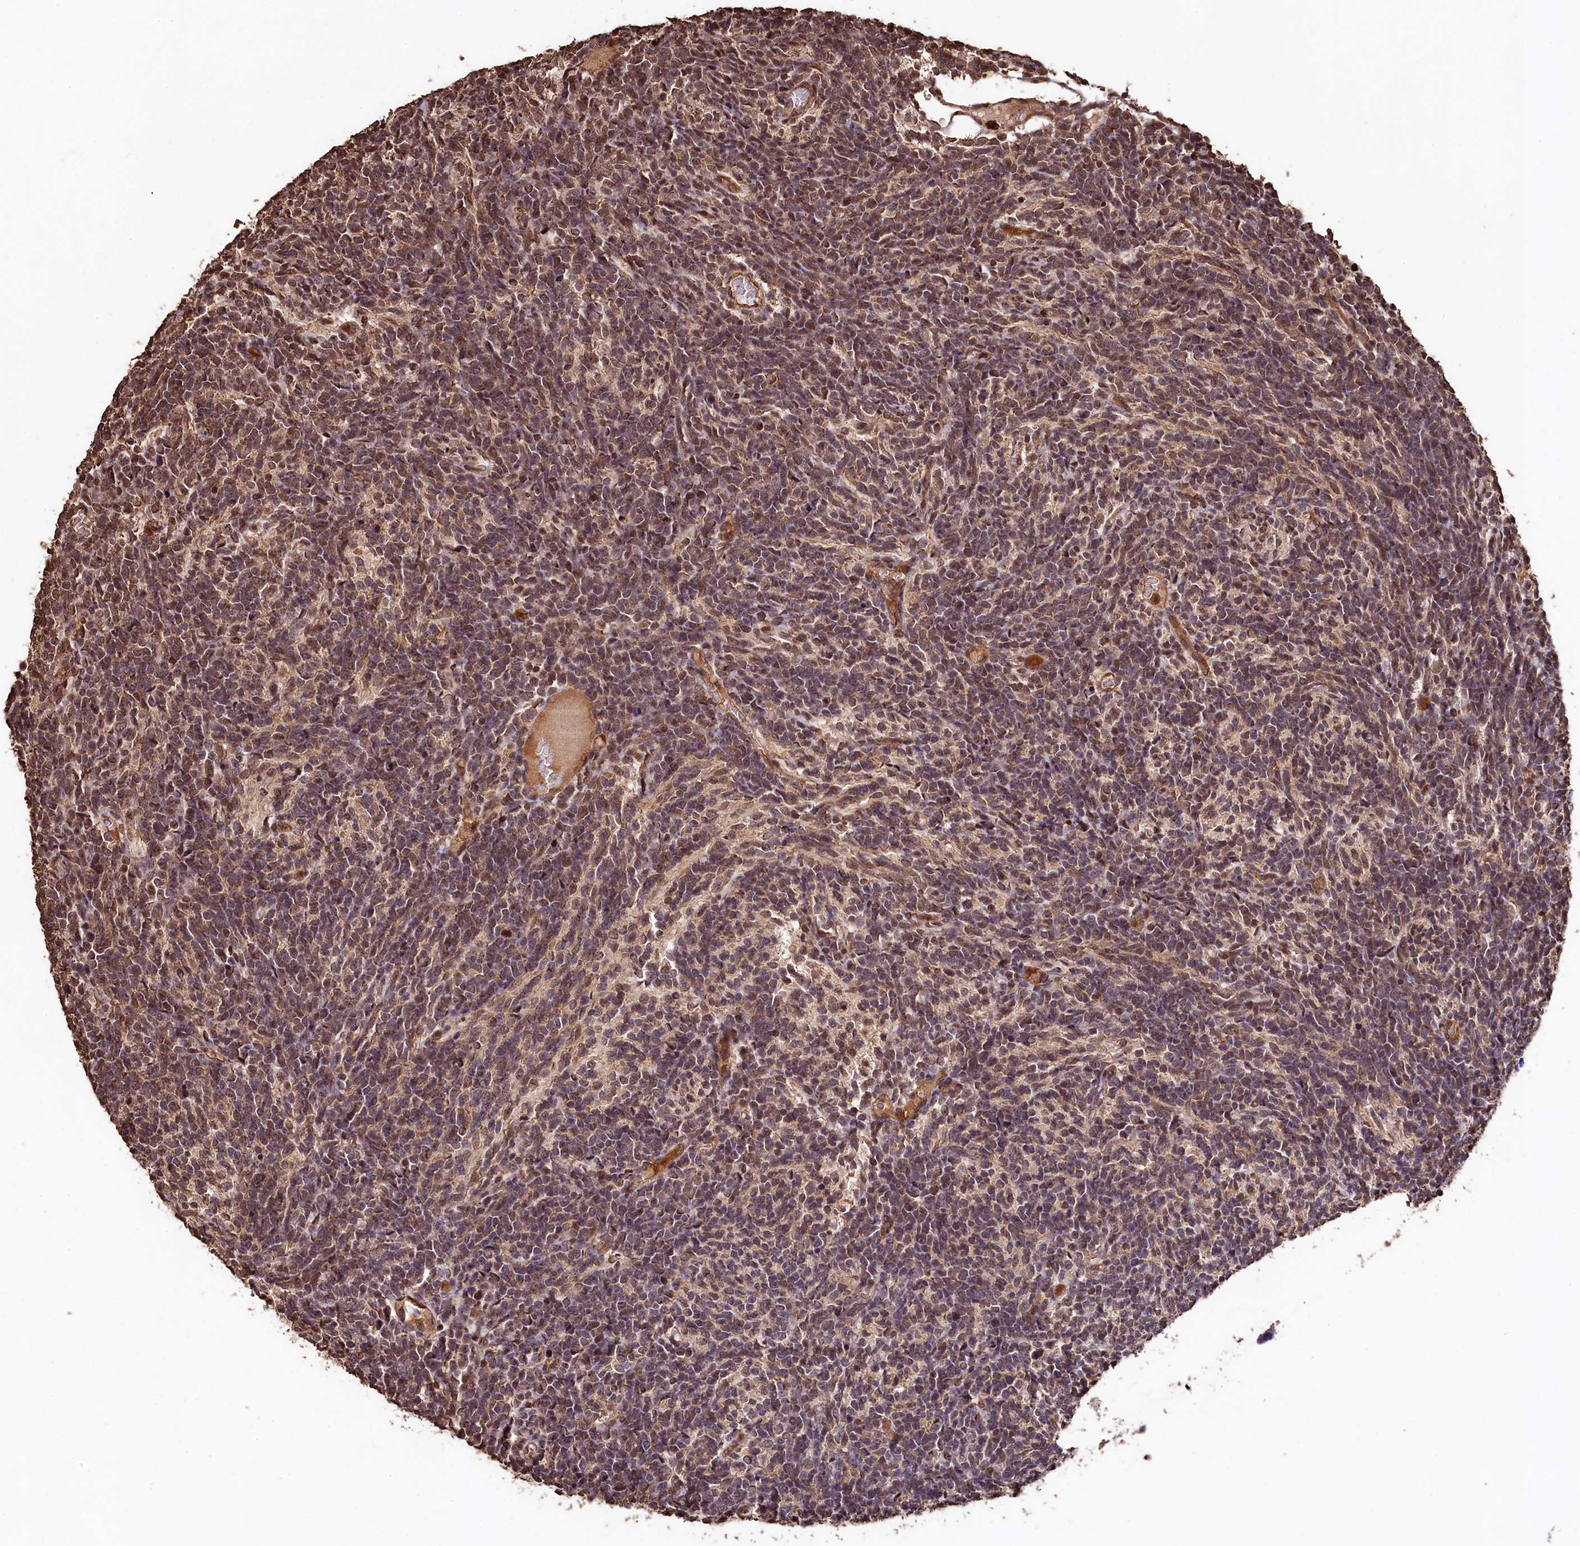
{"staining": {"intensity": "moderate", "quantity": "25%-75%", "location": "nuclear"}, "tissue": "glioma", "cell_type": "Tumor cells", "image_type": "cancer", "snomed": [{"axis": "morphology", "description": "Glioma, malignant, Low grade"}, {"axis": "topography", "description": "Brain"}], "caption": "Malignant low-grade glioma stained with a protein marker reveals moderate staining in tumor cells.", "gene": "CEP57L1", "patient": {"sex": "female", "age": 1}}